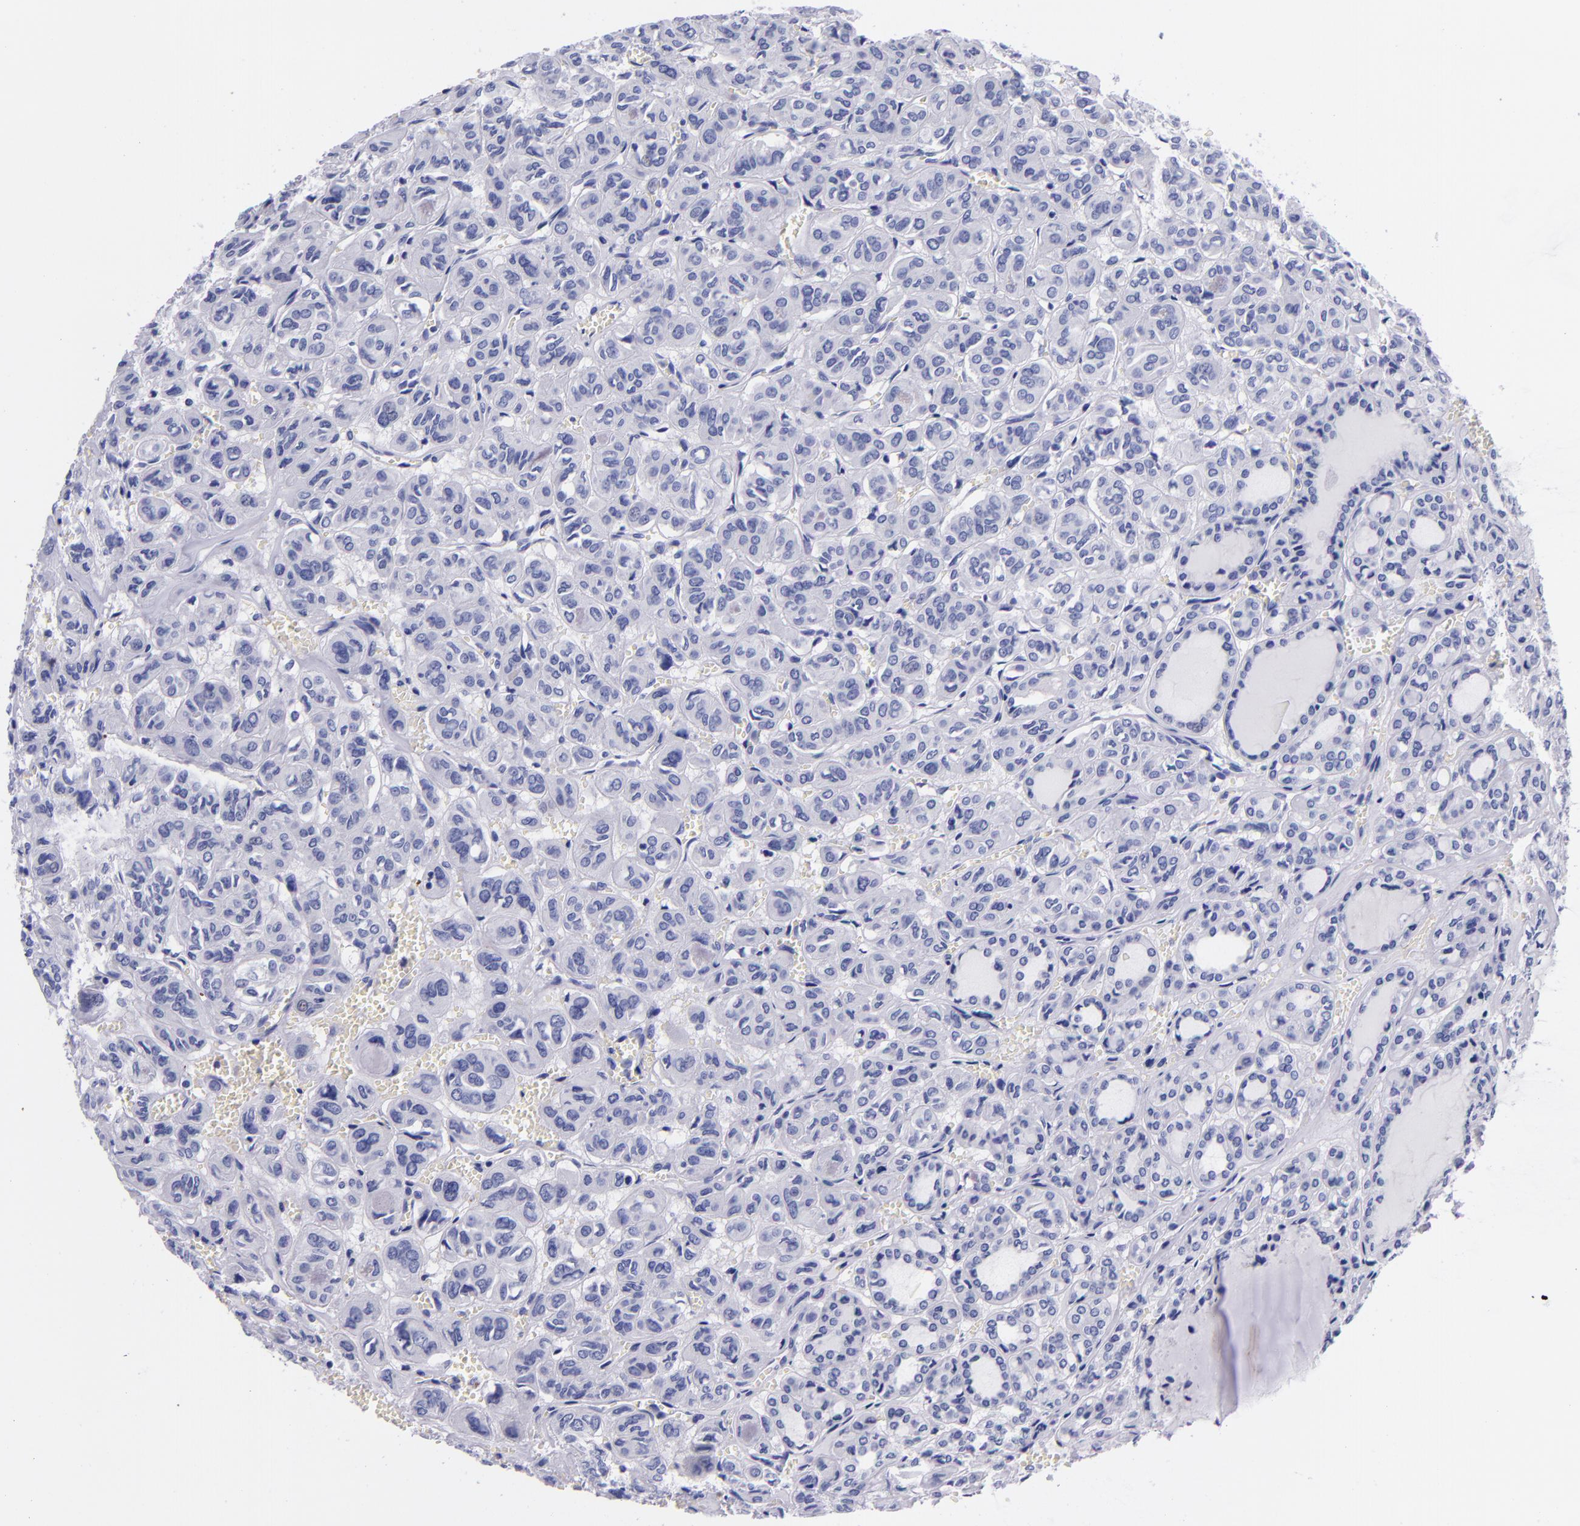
{"staining": {"intensity": "negative", "quantity": "none", "location": "none"}, "tissue": "thyroid cancer", "cell_type": "Tumor cells", "image_type": "cancer", "snomed": [{"axis": "morphology", "description": "Follicular adenoma carcinoma, NOS"}, {"axis": "topography", "description": "Thyroid gland"}], "caption": "An image of human thyroid follicular adenoma carcinoma is negative for staining in tumor cells. The staining was performed using DAB (3,3'-diaminobenzidine) to visualize the protein expression in brown, while the nuclei were stained in blue with hematoxylin (Magnification: 20x).", "gene": "SV2A", "patient": {"sex": "female", "age": 71}}